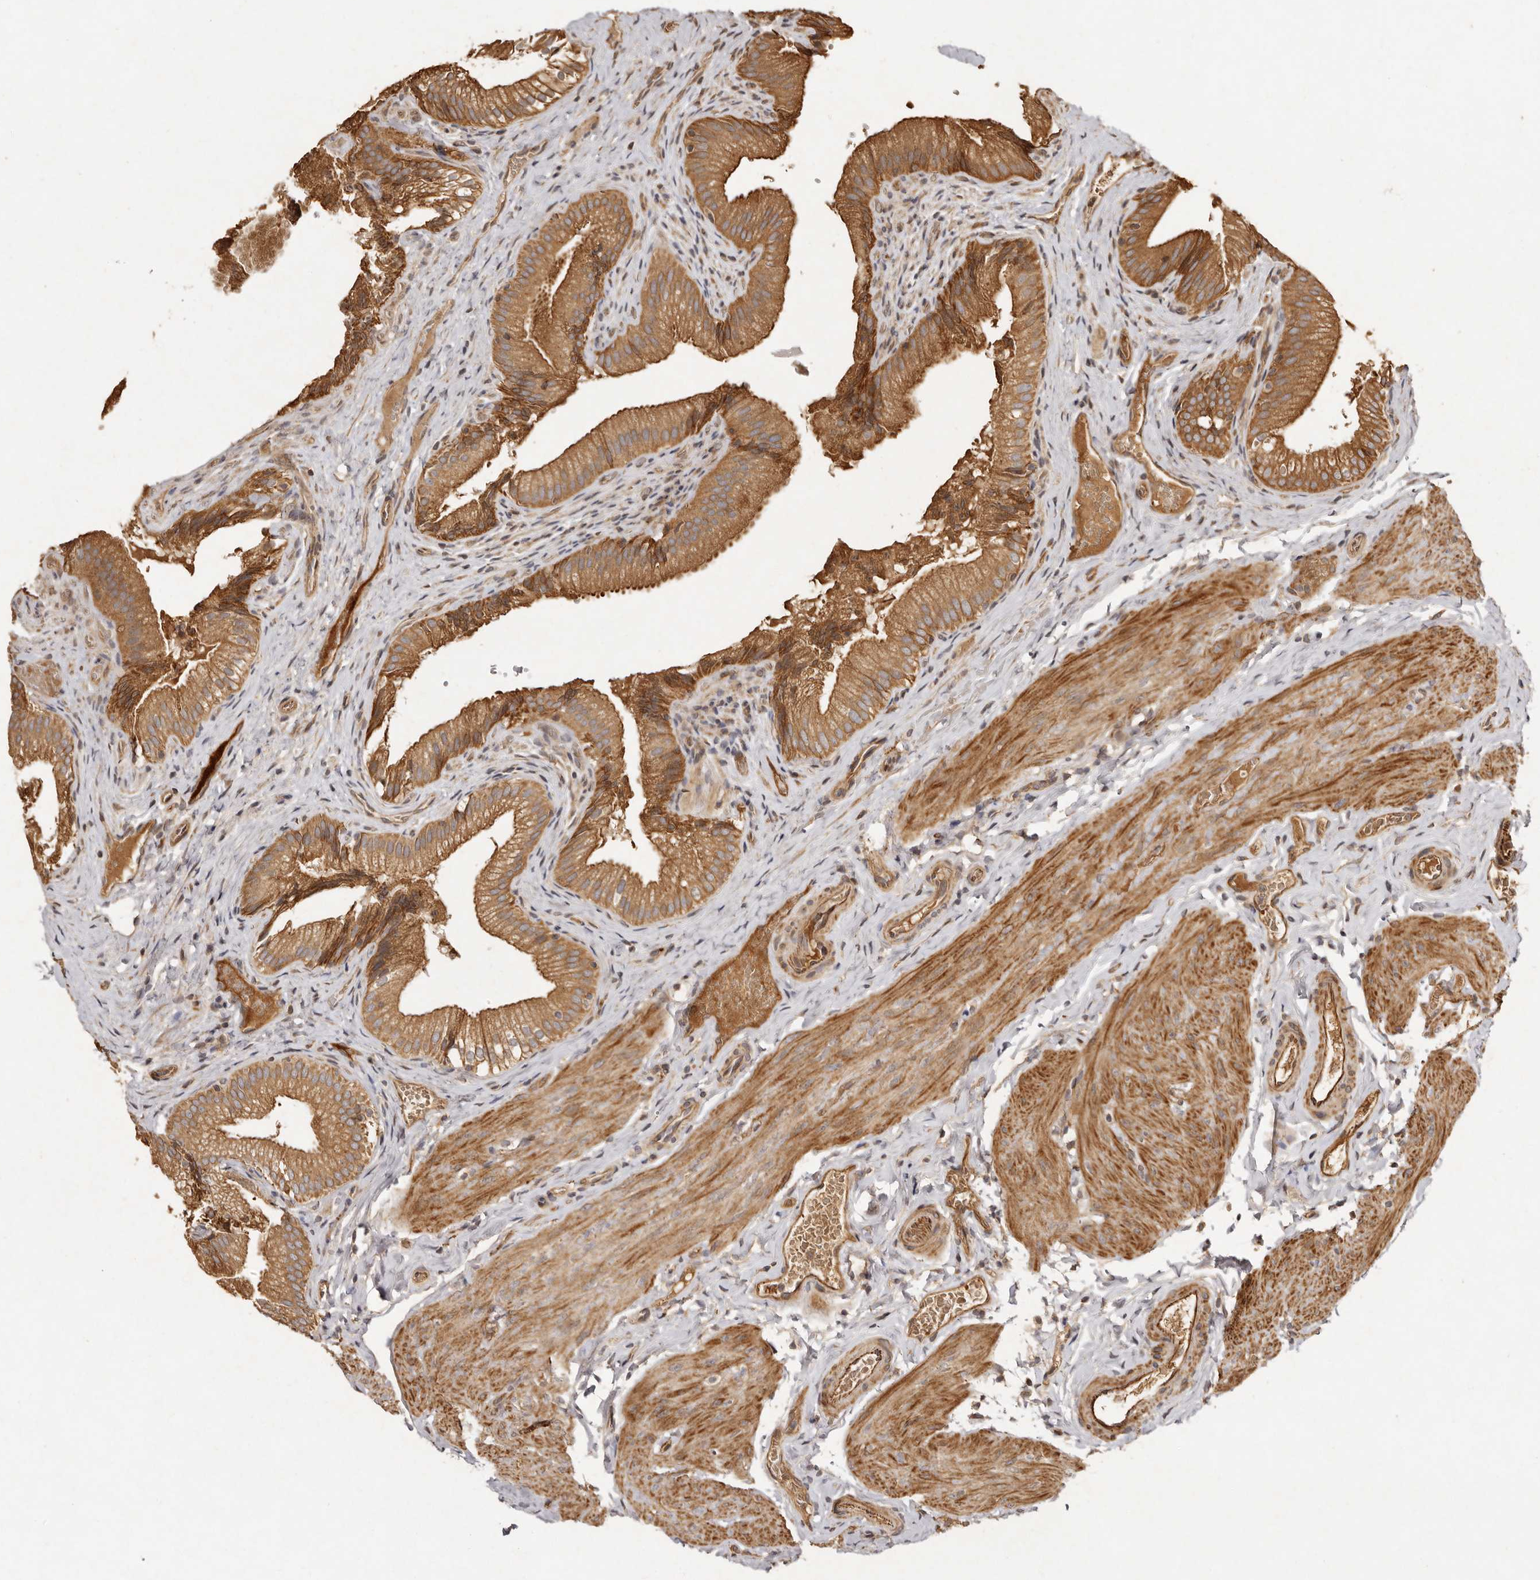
{"staining": {"intensity": "moderate", "quantity": ">75%", "location": "cytoplasmic/membranous"}, "tissue": "gallbladder", "cell_type": "Glandular cells", "image_type": "normal", "snomed": [{"axis": "morphology", "description": "Normal tissue, NOS"}, {"axis": "topography", "description": "Gallbladder"}], "caption": "Human gallbladder stained for a protein (brown) shows moderate cytoplasmic/membranous positive expression in about >75% of glandular cells.", "gene": "SEMA3A", "patient": {"sex": "female", "age": 30}}